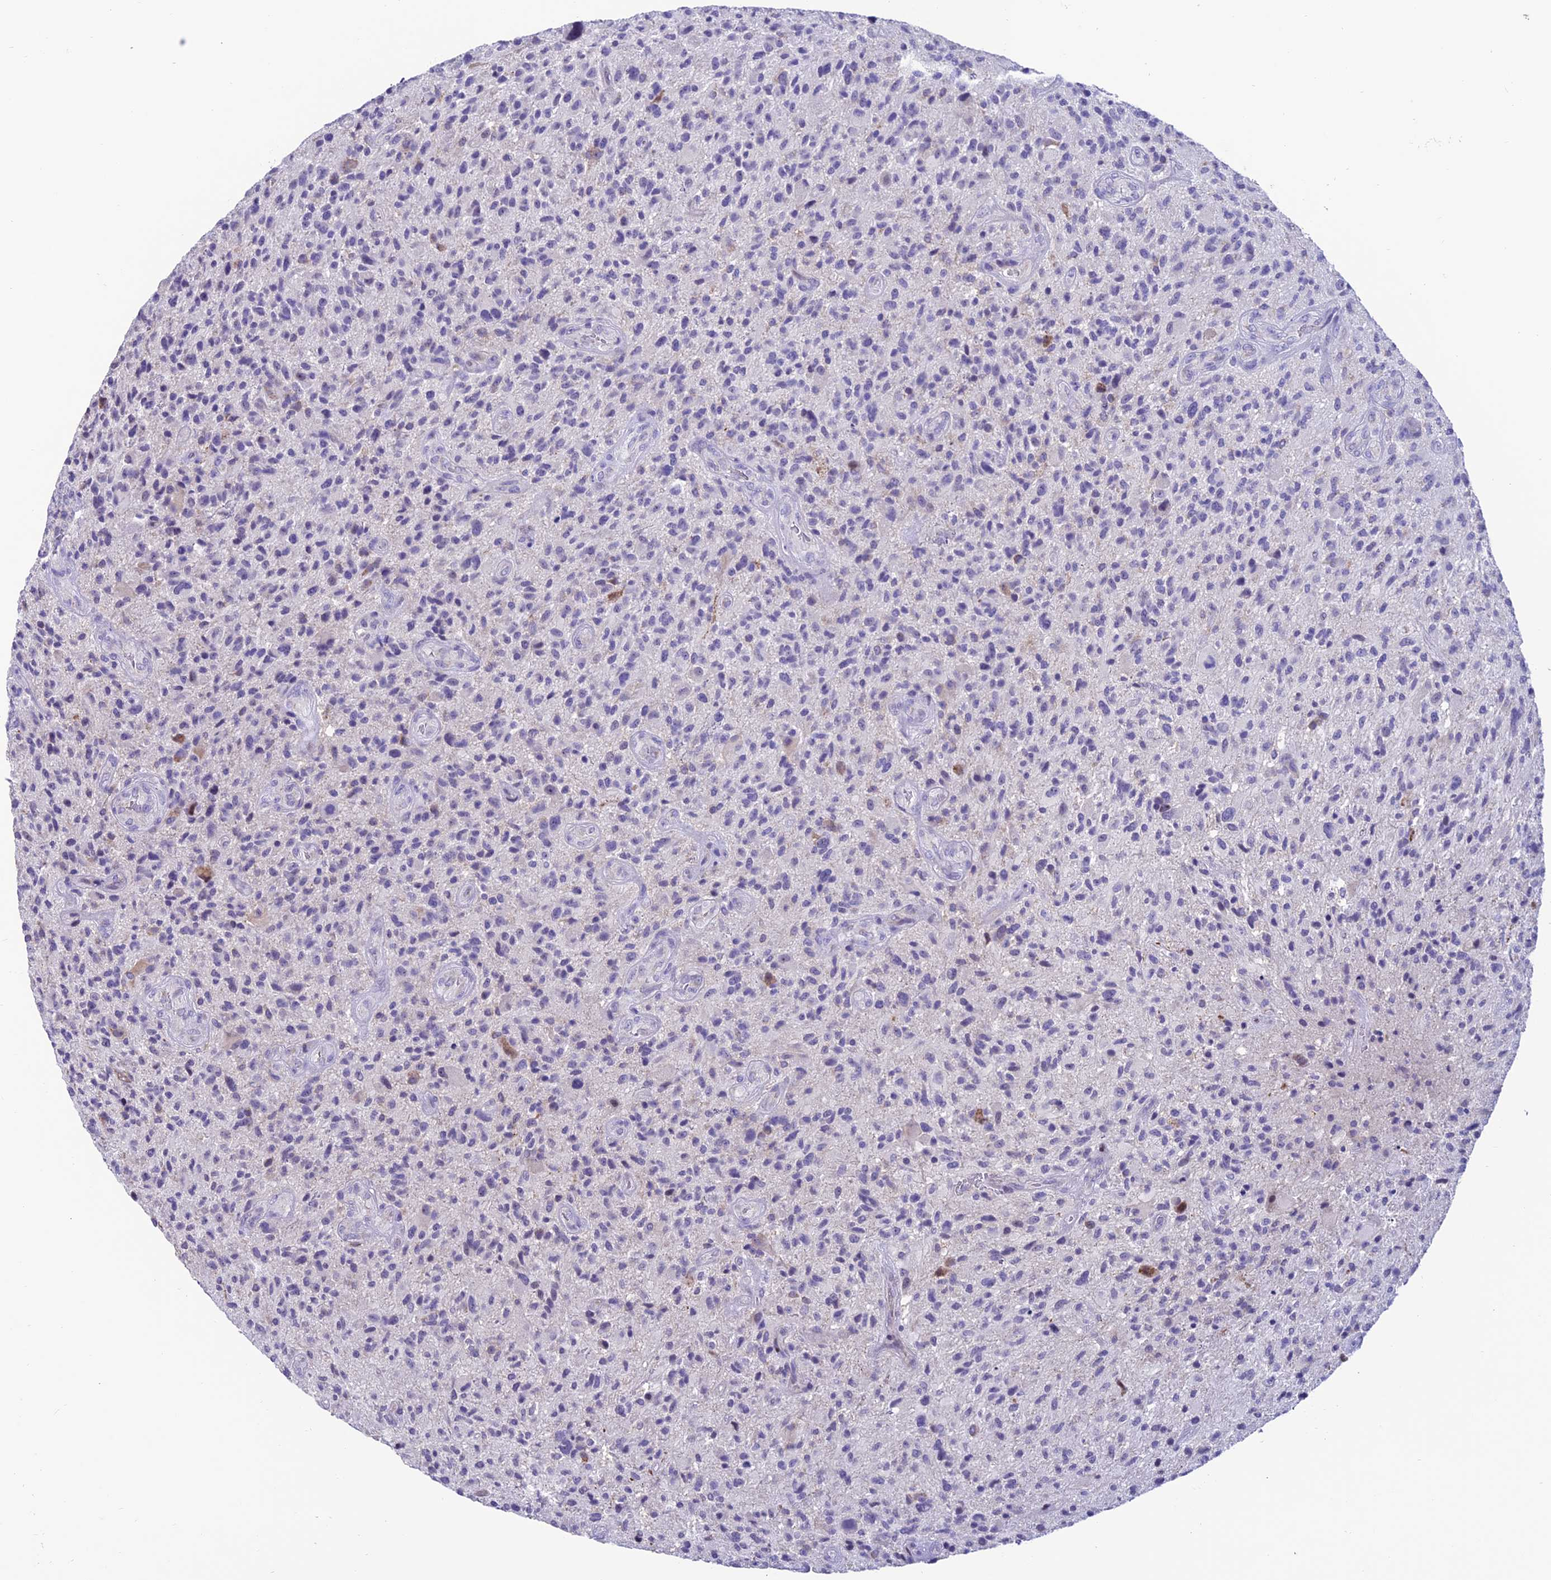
{"staining": {"intensity": "negative", "quantity": "none", "location": "none"}, "tissue": "glioma", "cell_type": "Tumor cells", "image_type": "cancer", "snomed": [{"axis": "morphology", "description": "Glioma, malignant, High grade"}, {"axis": "topography", "description": "Brain"}], "caption": "Protein analysis of glioma displays no significant positivity in tumor cells. (Immunohistochemistry, brightfield microscopy, high magnification).", "gene": "SLC10A1", "patient": {"sex": "male", "age": 47}}